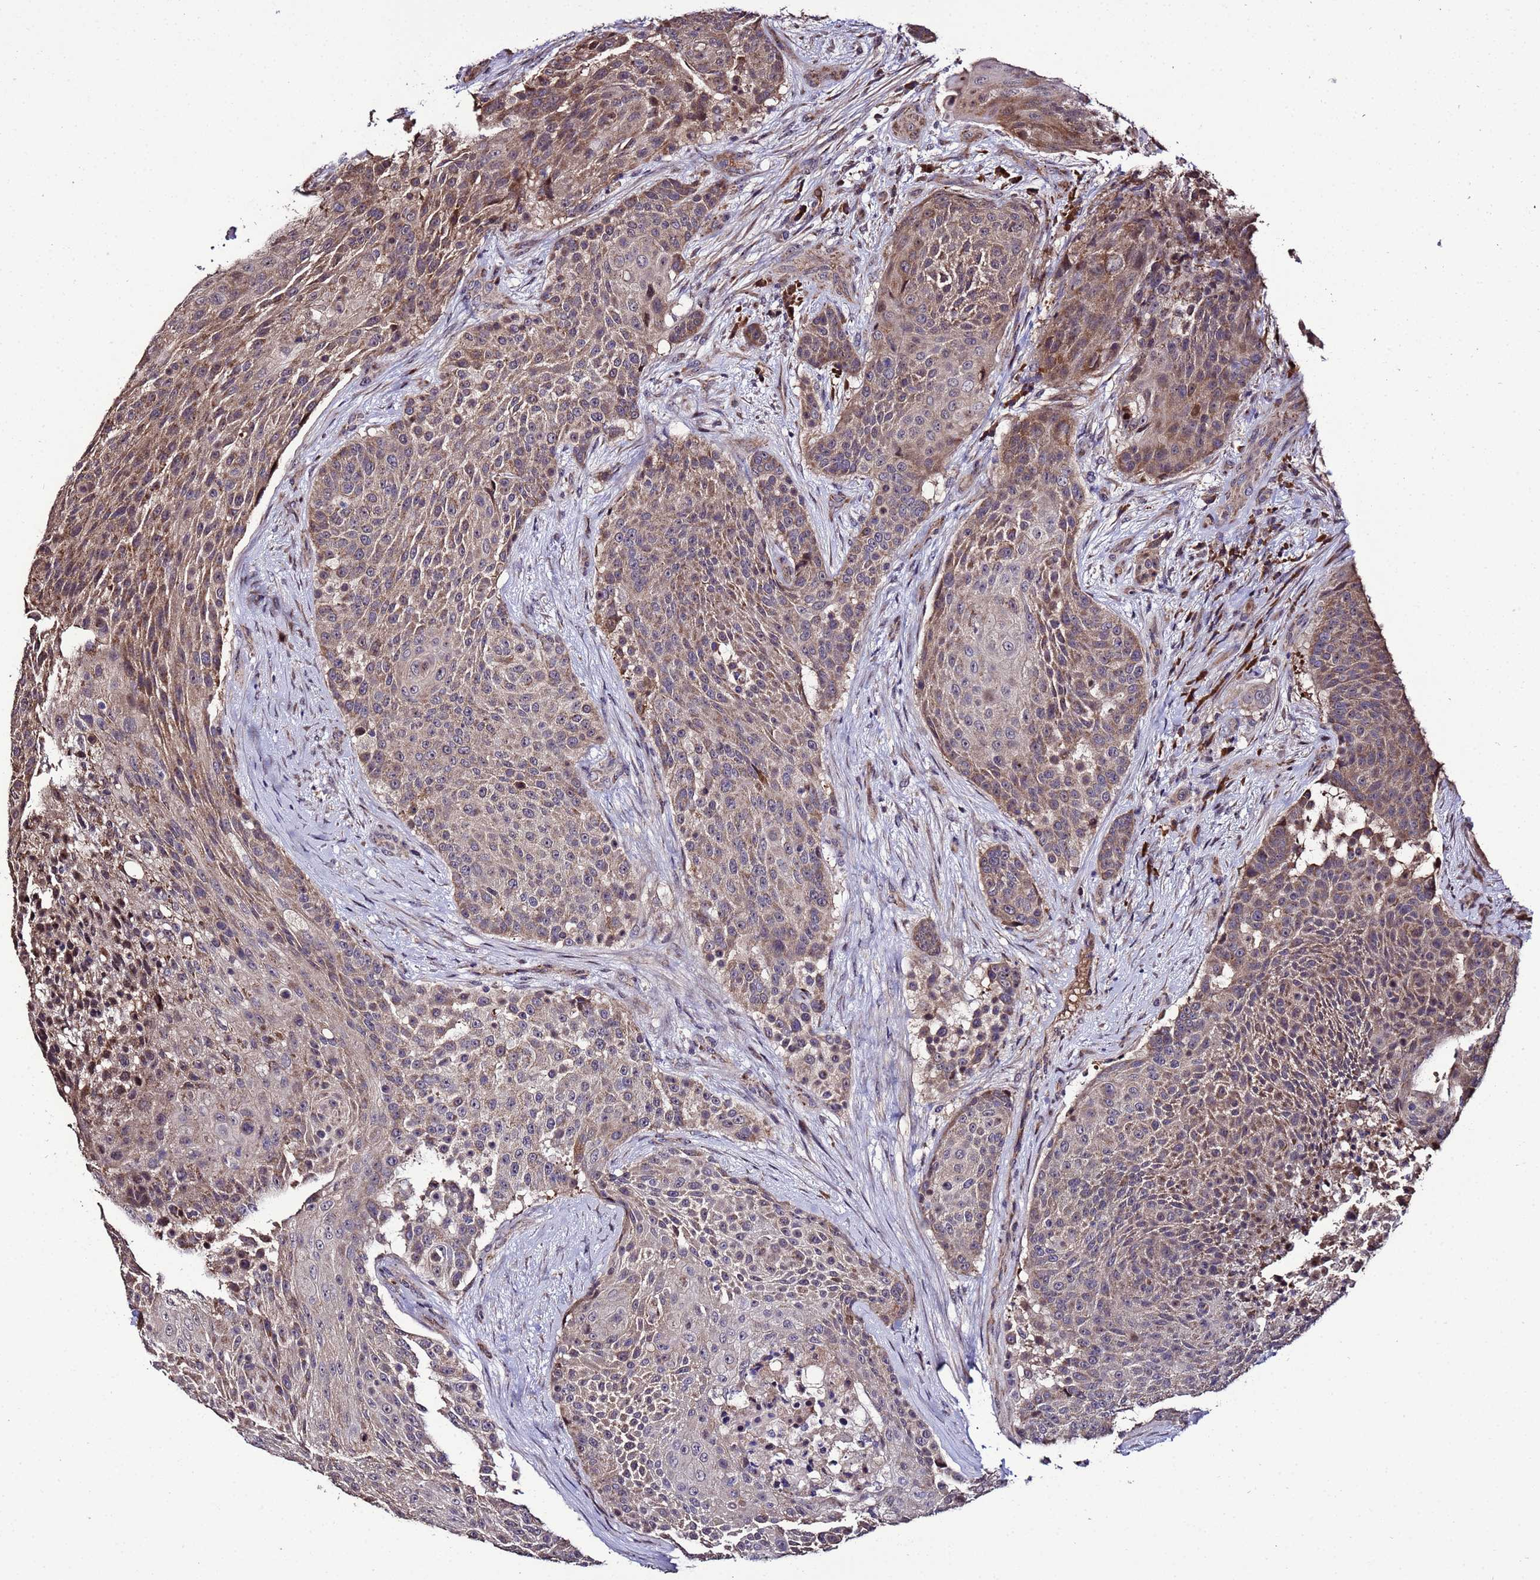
{"staining": {"intensity": "moderate", "quantity": ">75%", "location": "cytoplasmic/membranous"}, "tissue": "urothelial cancer", "cell_type": "Tumor cells", "image_type": "cancer", "snomed": [{"axis": "morphology", "description": "Urothelial carcinoma, High grade"}, {"axis": "topography", "description": "Urinary bladder"}], "caption": "High-magnification brightfield microscopy of urothelial cancer stained with DAB (brown) and counterstained with hematoxylin (blue). tumor cells exhibit moderate cytoplasmic/membranous expression is appreciated in about>75% of cells.", "gene": "WNK4", "patient": {"sex": "female", "age": 63}}